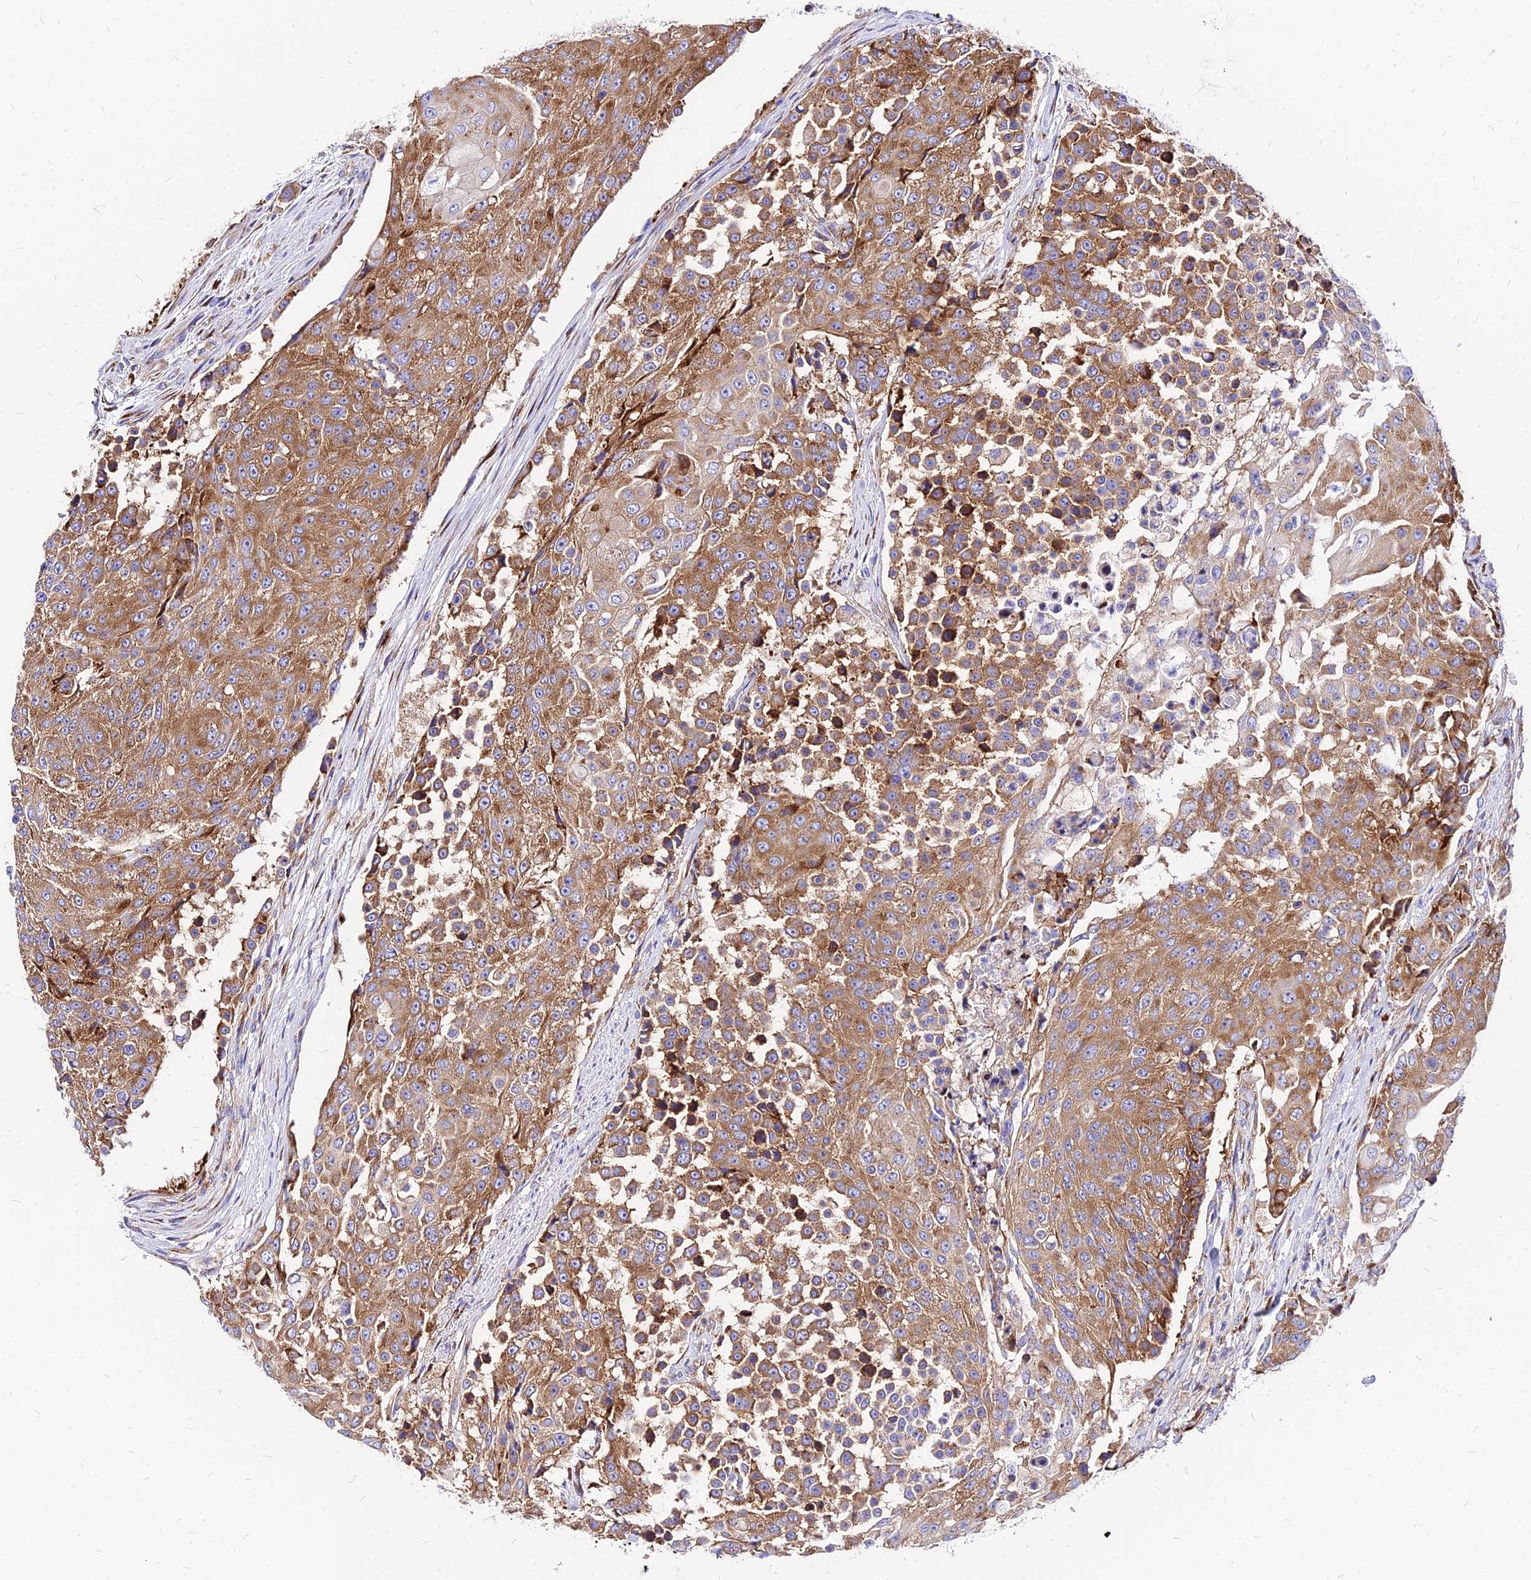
{"staining": {"intensity": "moderate", "quantity": ">75%", "location": "cytoplasmic/membranous"}, "tissue": "urothelial cancer", "cell_type": "Tumor cells", "image_type": "cancer", "snomed": [{"axis": "morphology", "description": "Urothelial carcinoma, High grade"}, {"axis": "topography", "description": "Urinary bladder"}], "caption": "Immunohistochemical staining of human high-grade urothelial carcinoma displays medium levels of moderate cytoplasmic/membranous positivity in about >75% of tumor cells. (IHC, brightfield microscopy, high magnification).", "gene": "RPL19", "patient": {"sex": "female", "age": 63}}